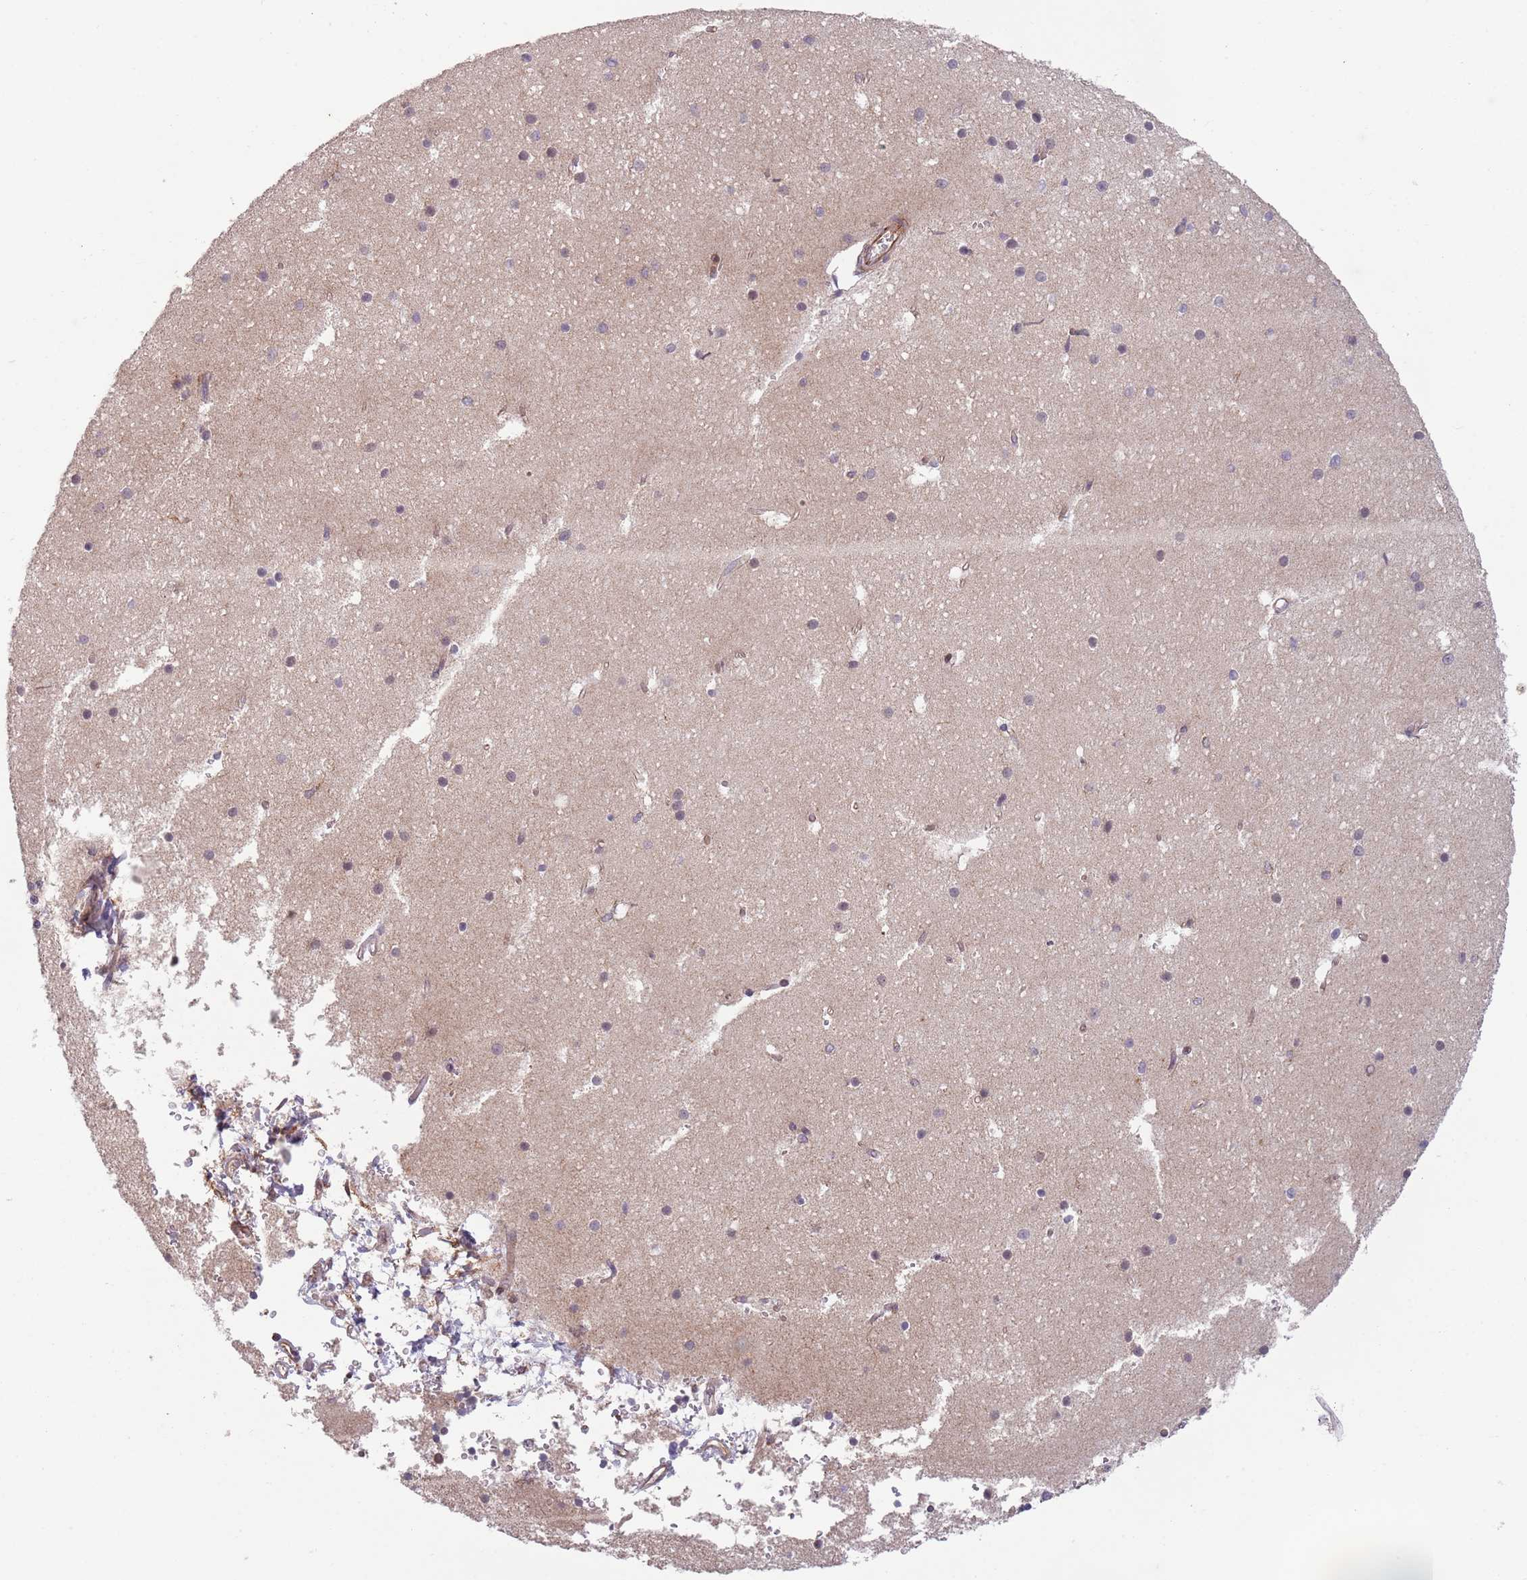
{"staining": {"intensity": "negative", "quantity": "none", "location": "none"}, "tissue": "cerebellum", "cell_type": "Cells in granular layer", "image_type": "normal", "snomed": [{"axis": "morphology", "description": "Normal tissue, NOS"}, {"axis": "topography", "description": "Cerebellum"}], "caption": "Immunohistochemistry image of benign human cerebellum stained for a protein (brown), which exhibits no positivity in cells in granular layer.", "gene": "CHD9", "patient": {"sex": "male", "age": 54}}